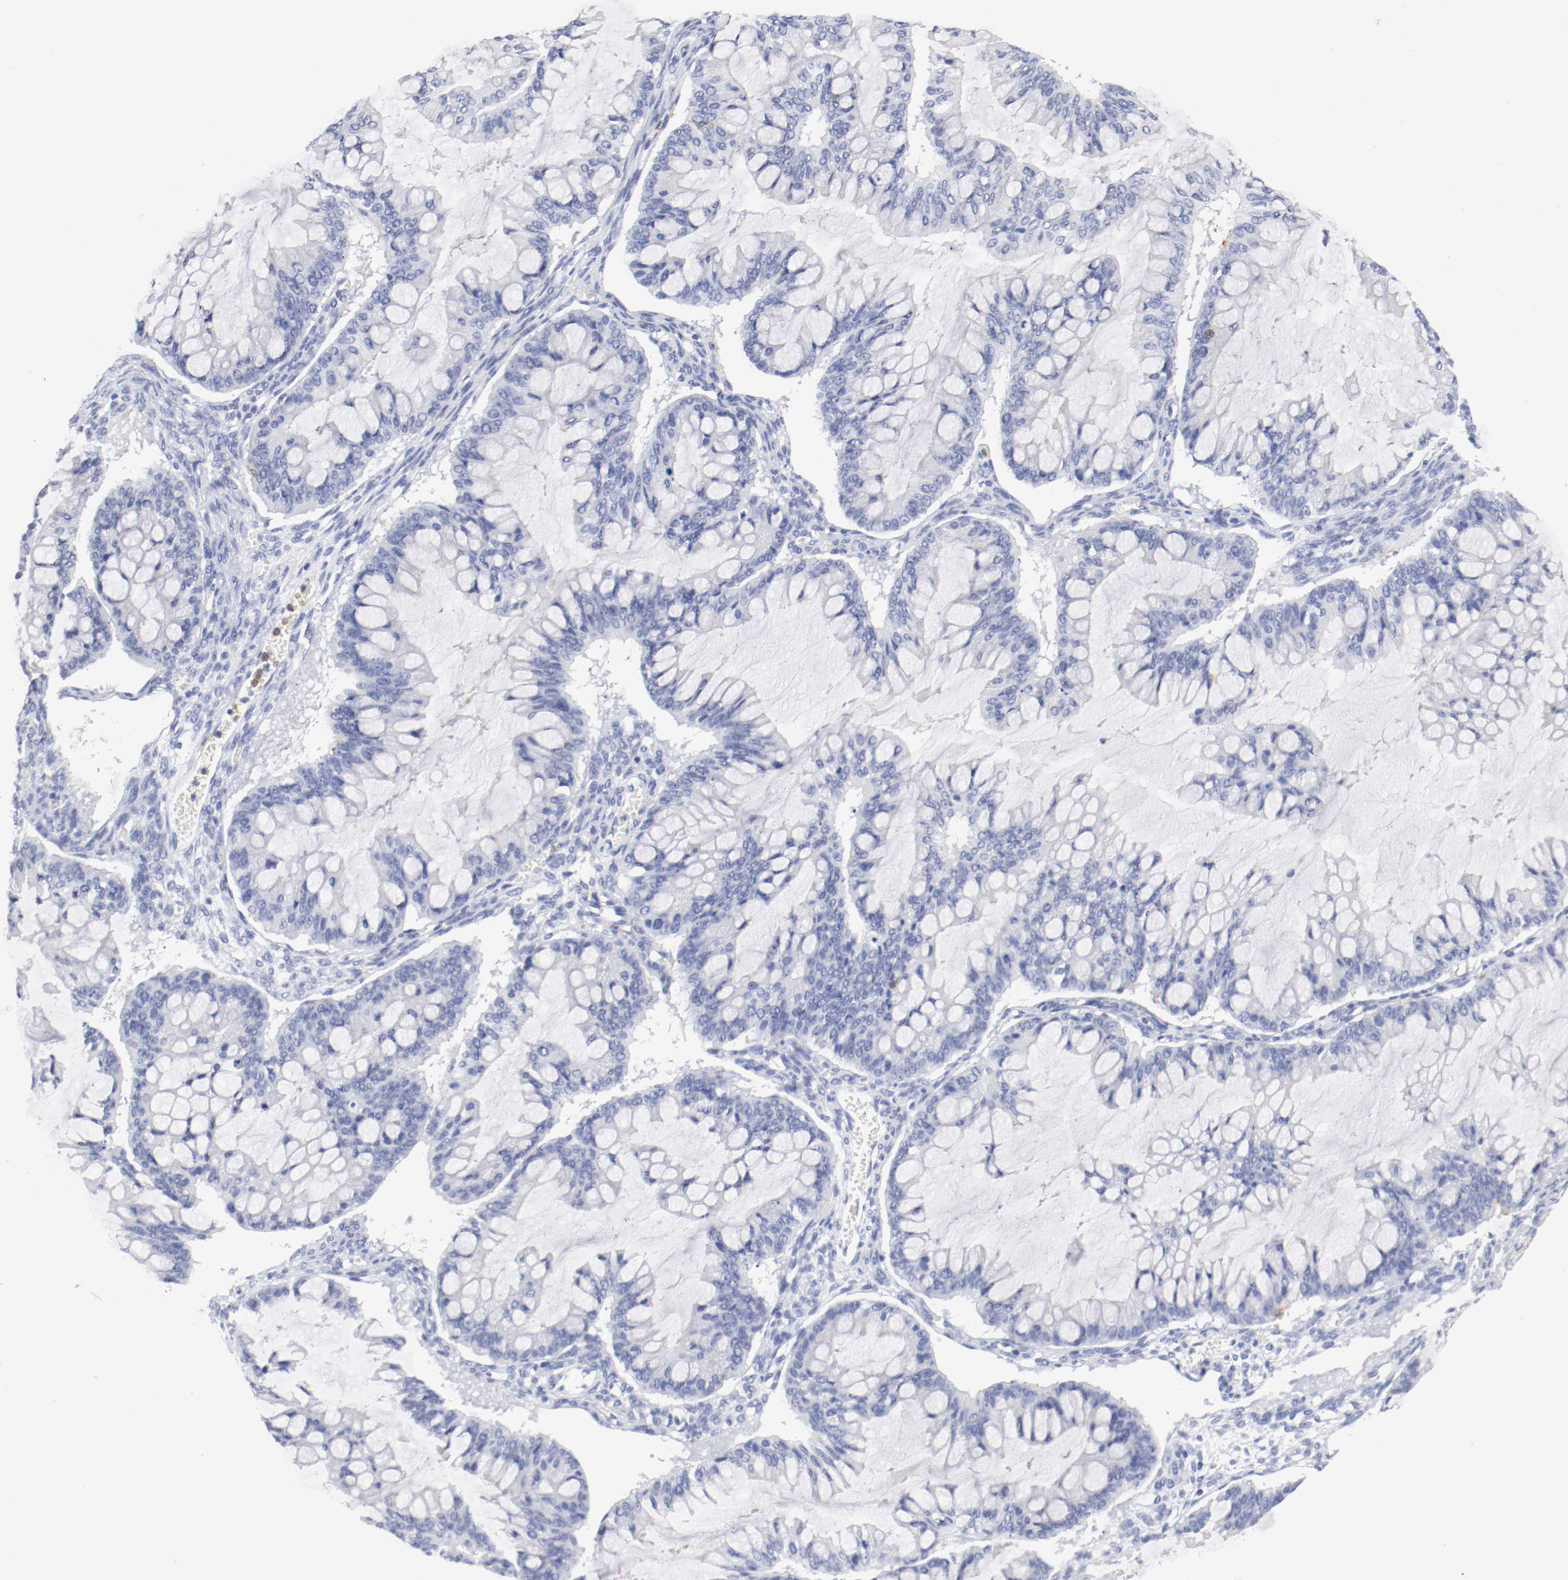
{"staining": {"intensity": "negative", "quantity": "none", "location": "none"}, "tissue": "ovarian cancer", "cell_type": "Tumor cells", "image_type": "cancer", "snomed": [{"axis": "morphology", "description": "Cystadenocarcinoma, mucinous, NOS"}, {"axis": "topography", "description": "Ovary"}], "caption": "DAB (3,3'-diaminobenzidine) immunohistochemical staining of ovarian cancer (mucinous cystadenocarcinoma) demonstrates no significant staining in tumor cells. (DAB IHC visualized using brightfield microscopy, high magnification).", "gene": "ITGAX", "patient": {"sex": "female", "age": 73}}